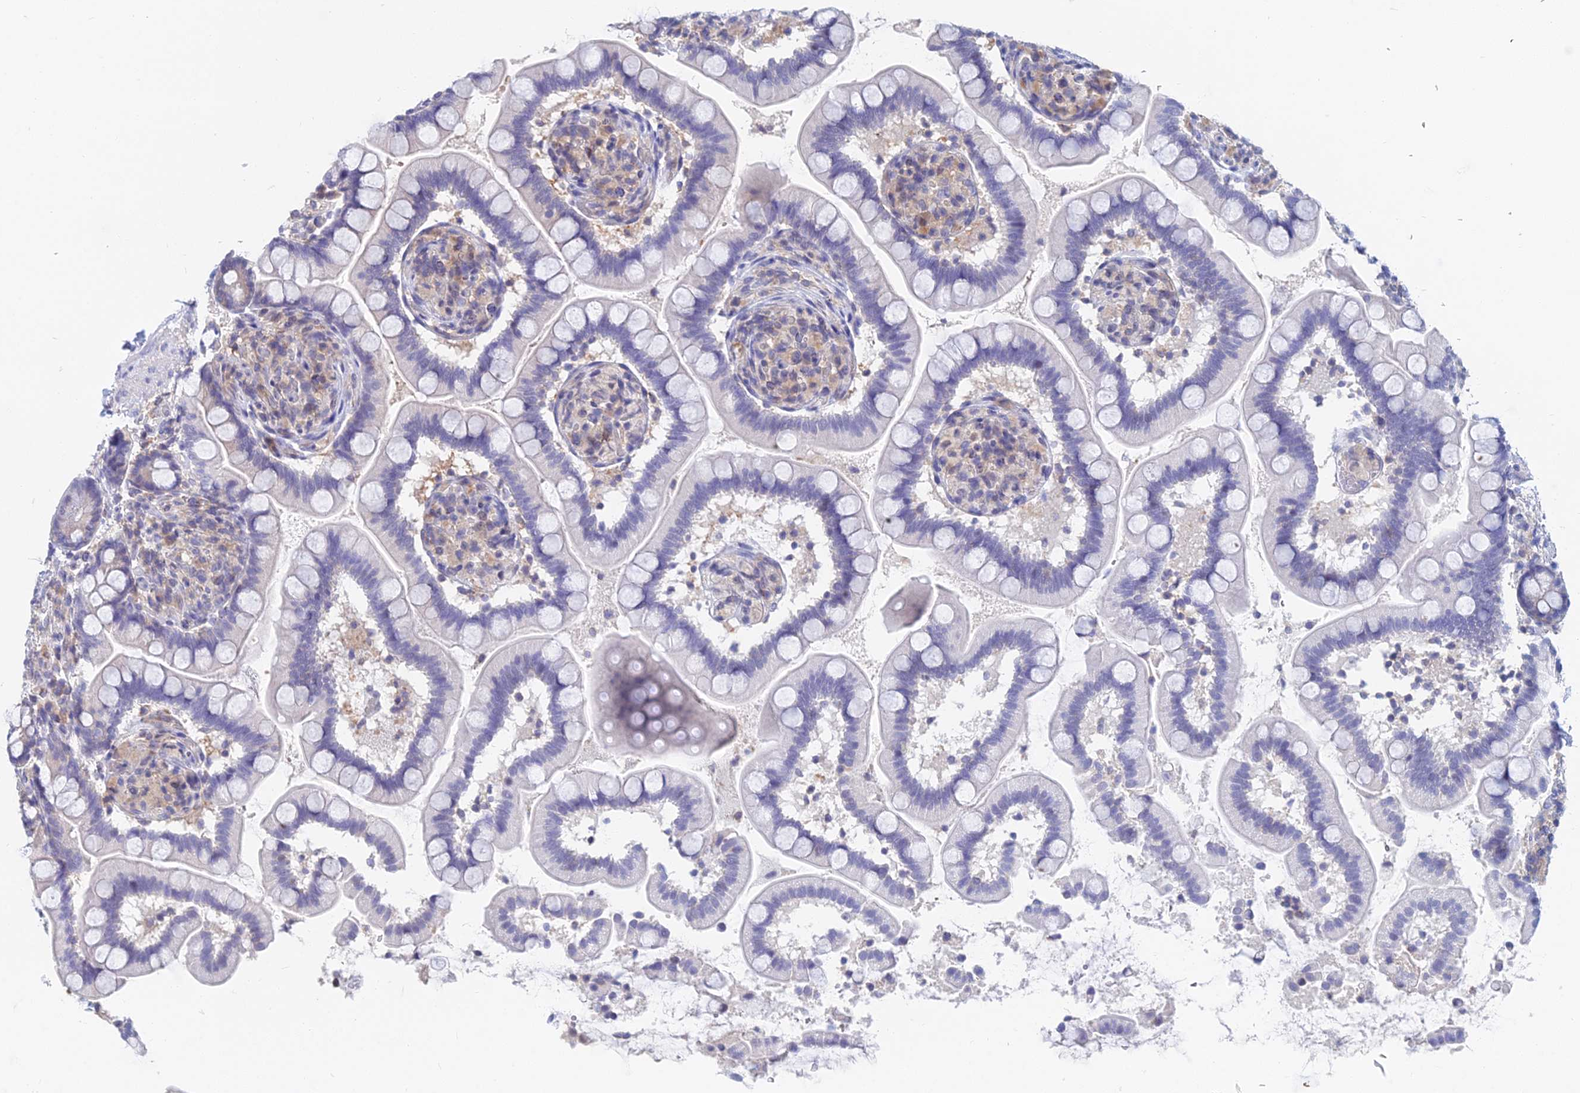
{"staining": {"intensity": "negative", "quantity": "none", "location": "none"}, "tissue": "small intestine", "cell_type": "Glandular cells", "image_type": "normal", "snomed": [{"axis": "morphology", "description": "Normal tissue, NOS"}, {"axis": "topography", "description": "Small intestine"}], "caption": "Immunohistochemistry micrograph of benign small intestine: human small intestine stained with DAB demonstrates no significant protein staining in glandular cells. The staining was performed using DAB to visualize the protein expression in brown, while the nuclei were stained in blue with hematoxylin (Magnification: 20x).", "gene": "B3GALT4", "patient": {"sex": "female", "age": 64}}